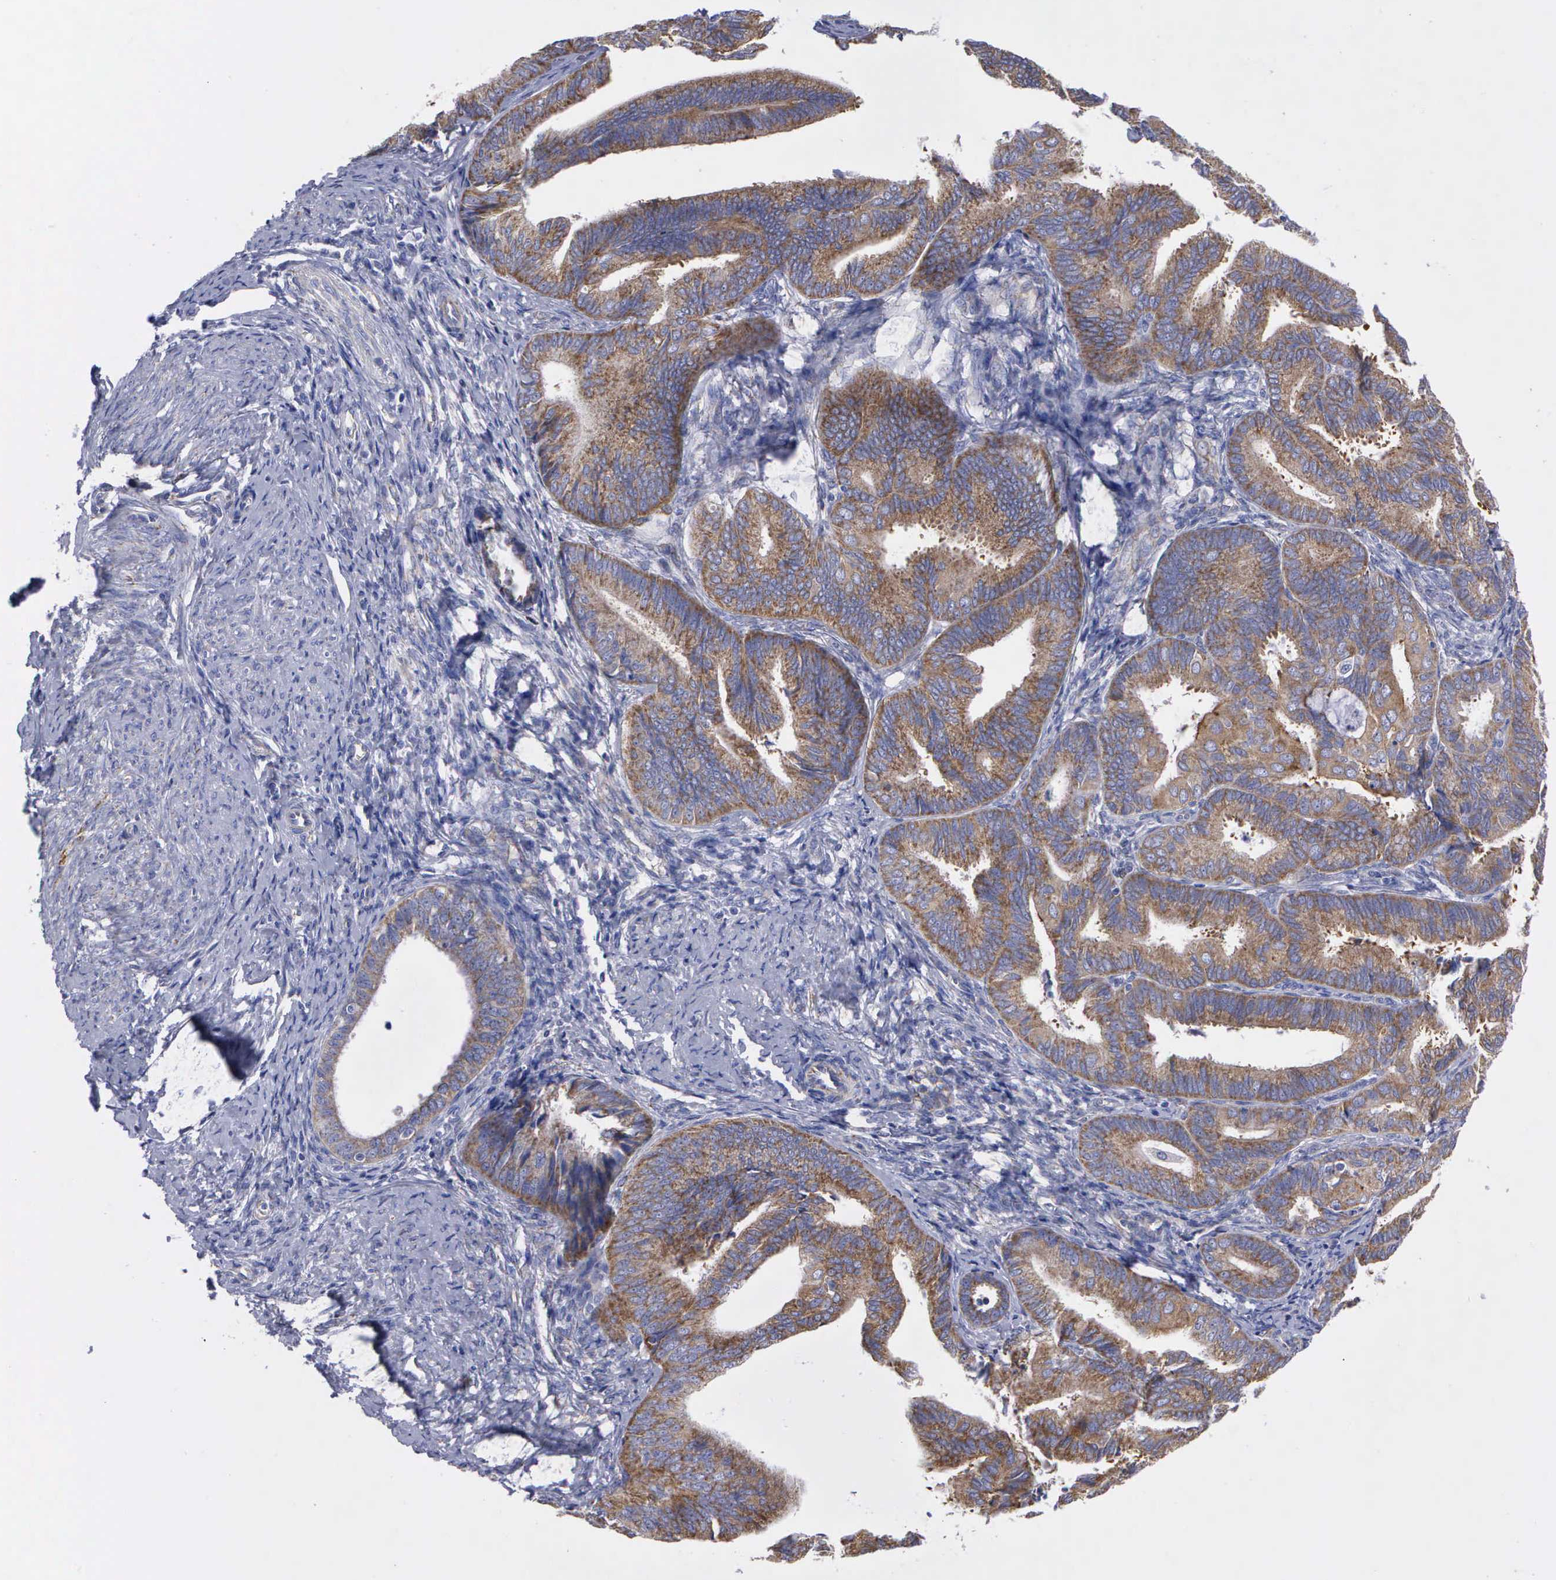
{"staining": {"intensity": "moderate", "quantity": ">75%", "location": "cytoplasmic/membranous"}, "tissue": "endometrial cancer", "cell_type": "Tumor cells", "image_type": "cancer", "snomed": [{"axis": "morphology", "description": "Adenocarcinoma, NOS"}, {"axis": "topography", "description": "Endometrium"}], "caption": "IHC of endometrial cancer exhibits medium levels of moderate cytoplasmic/membranous expression in approximately >75% of tumor cells. (Stains: DAB in brown, nuclei in blue, Microscopy: brightfield microscopy at high magnification).", "gene": "APOOL", "patient": {"sex": "female", "age": 63}}